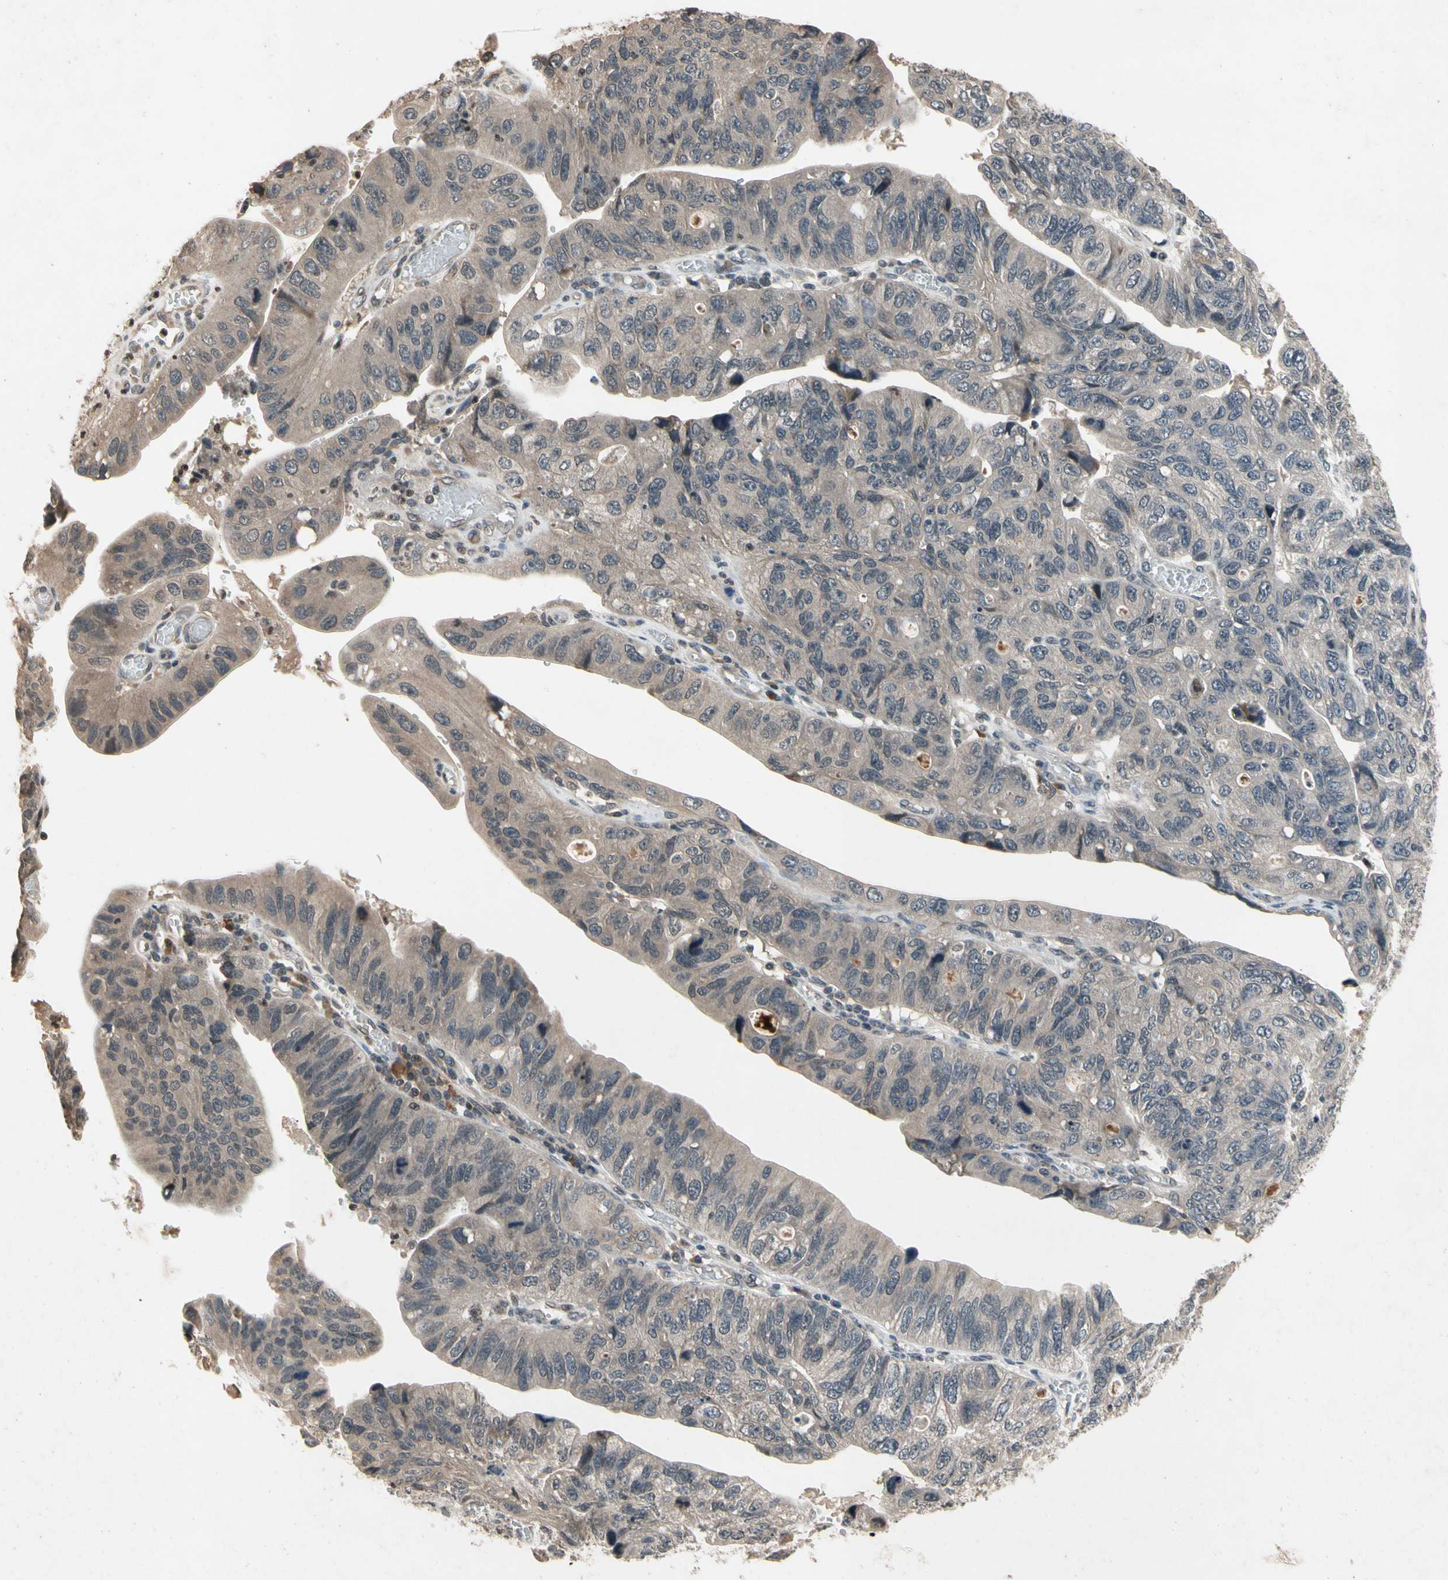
{"staining": {"intensity": "weak", "quantity": ">75%", "location": "cytoplasmic/membranous"}, "tissue": "stomach cancer", "cell_type": "Tumor cells", "image_type": "cancer", "snomed": [{"axis": "morphology", "description": "Adenocarcinoma, NOS"}, {"axis": "topography", "description": "Stomach"}], "caption": "The immunohistochemical stain highlights weak cytoplasmic/membranous positivity in tumor cells of stomach adenocarcinoma tissue.", "gene": "DPY19L3", "patient": {"sex": "male", "age": 59}}